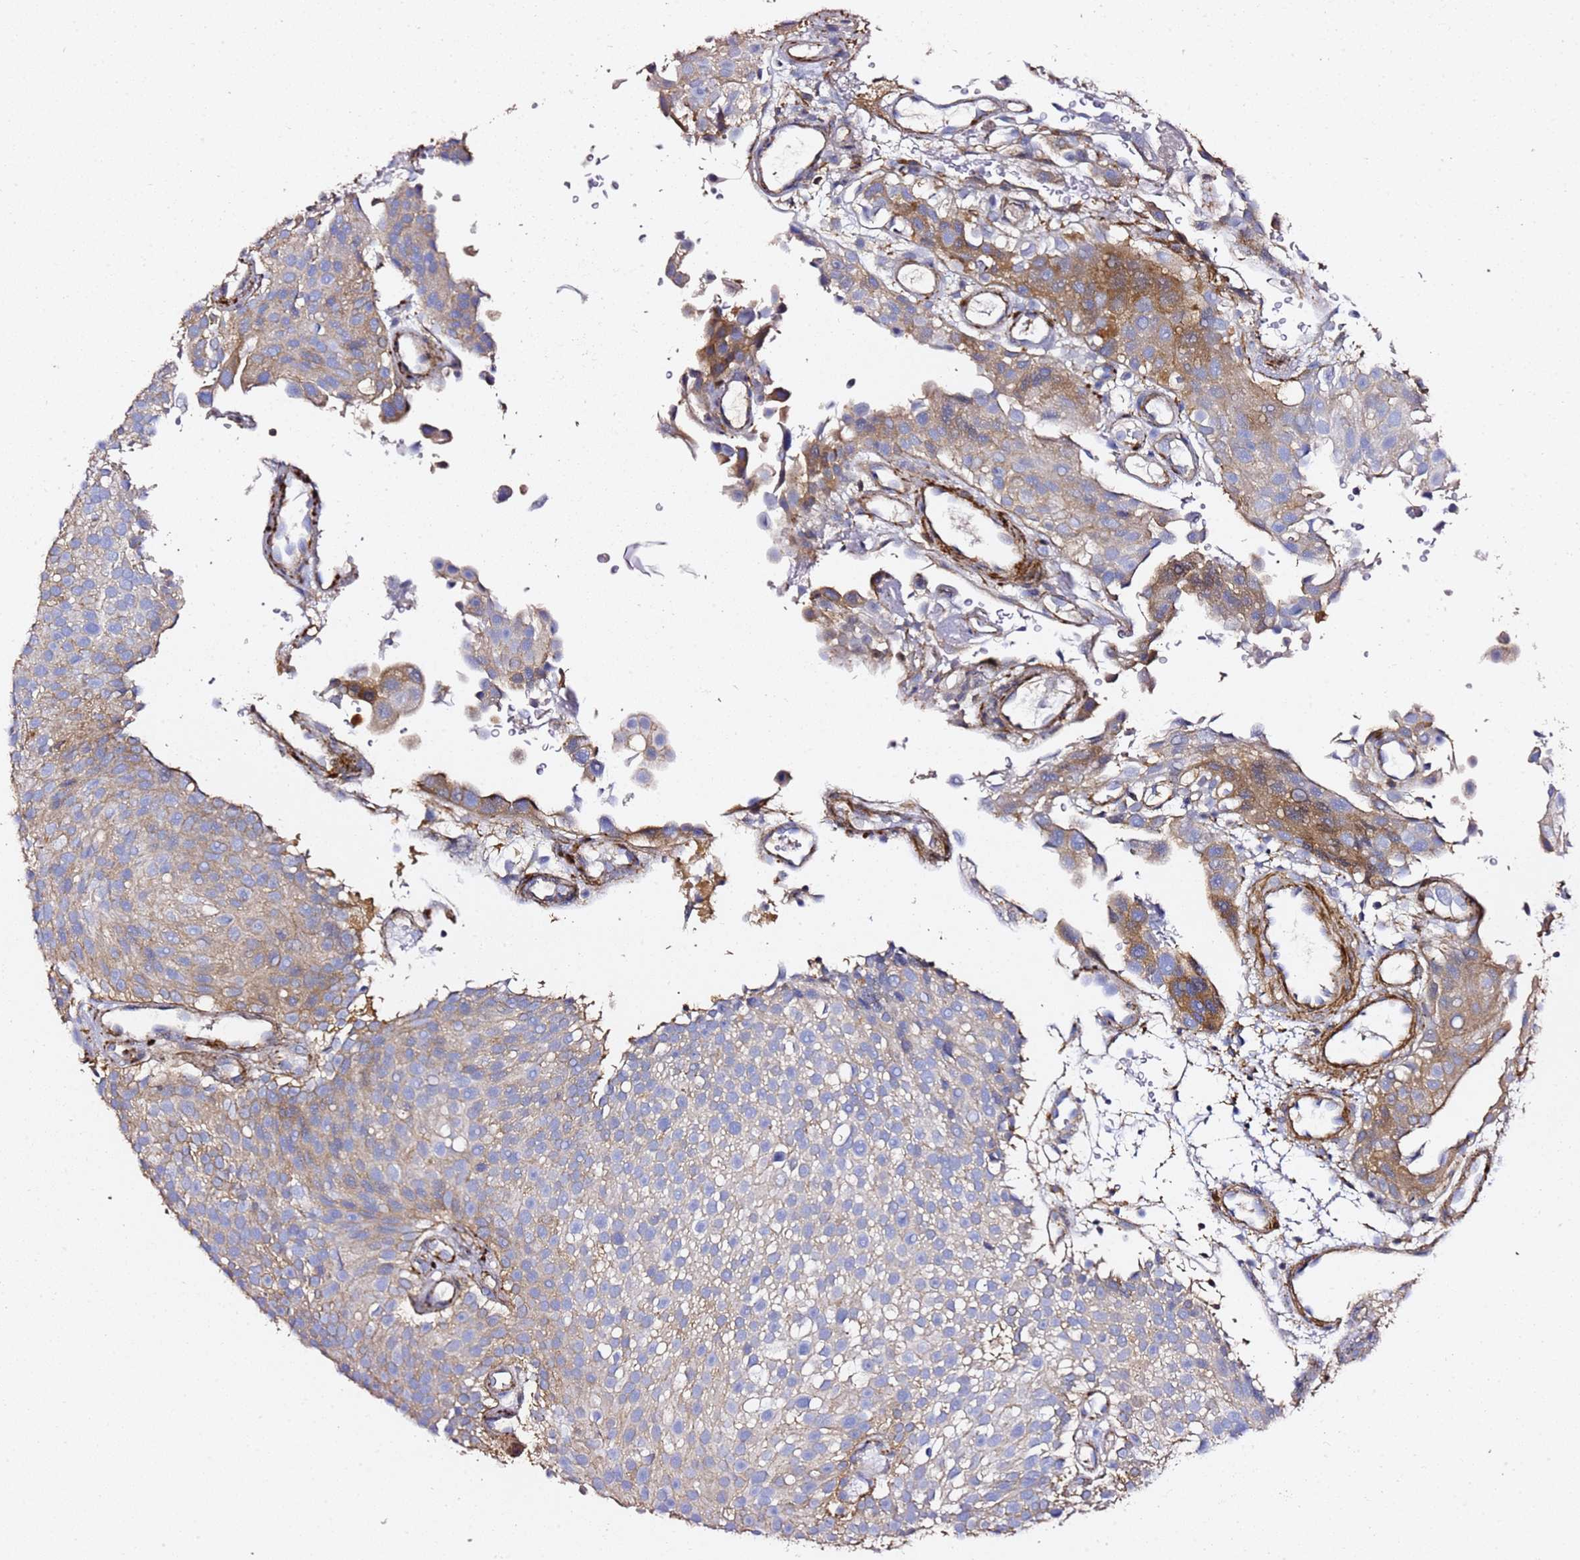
{"staining": {"intensity": "weak", "quantity": "<25%", "location": "cytoplasmic/membranous"}, "tissue": "urothelial cancer", "cell_type": "Tumor cells", "image_type": "cancer", "snomed": [{"axis": "morphology", "description": "Urothelial carcinoma, Low grade"}, {"axis": "topography", "description": "Urinary bladder"}], "caption": "IHC of human low-grade urothelial carcinoma displays no staining in tumor cells. (Brightfield microscopy of DAB immunohistochemistry (IHC) at high magnification).", "gene": "ZFP36L2", "patient": {"sex": "male", "age": 78}}